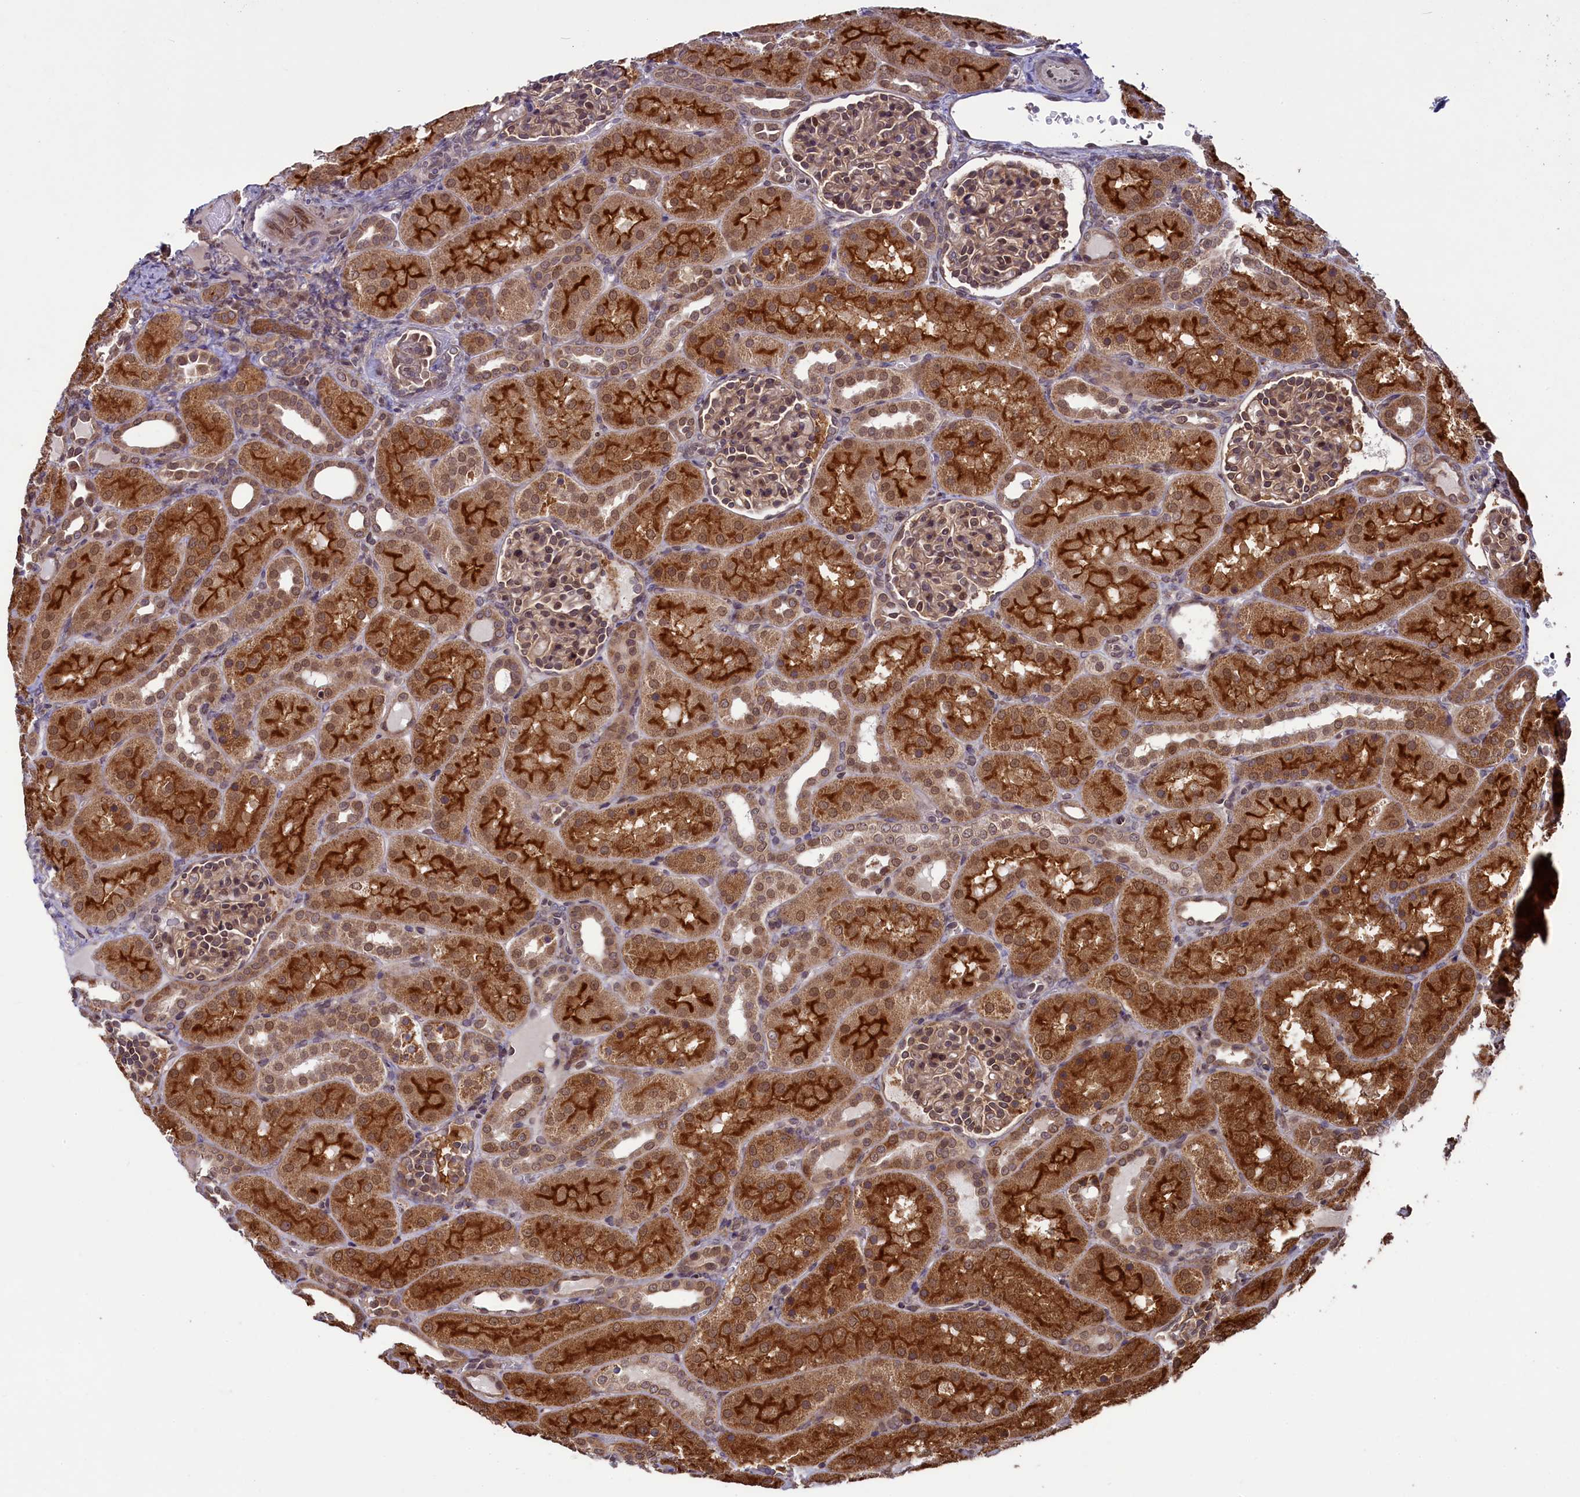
{"staining": {"intensity": "moderate", "quantity": "25%-75%", "location": "nuclear"}, "tissue": "kidney", "cell_type": "Cells in glomeruli", "image_type": "normal", "snomed": [{"axis": "morphology", "description": "Normal tissue, NOS"}, {"axis": "topography", "description": "Kidney"}], "caption": "This image reveals IHC staining of unremarkable human kidney, with medium moderate nuclear staining in approximately 25%-75% of cells in glomeruli.", "gene": "NAE1", "patient": {"sex": "male", "age": 1}}